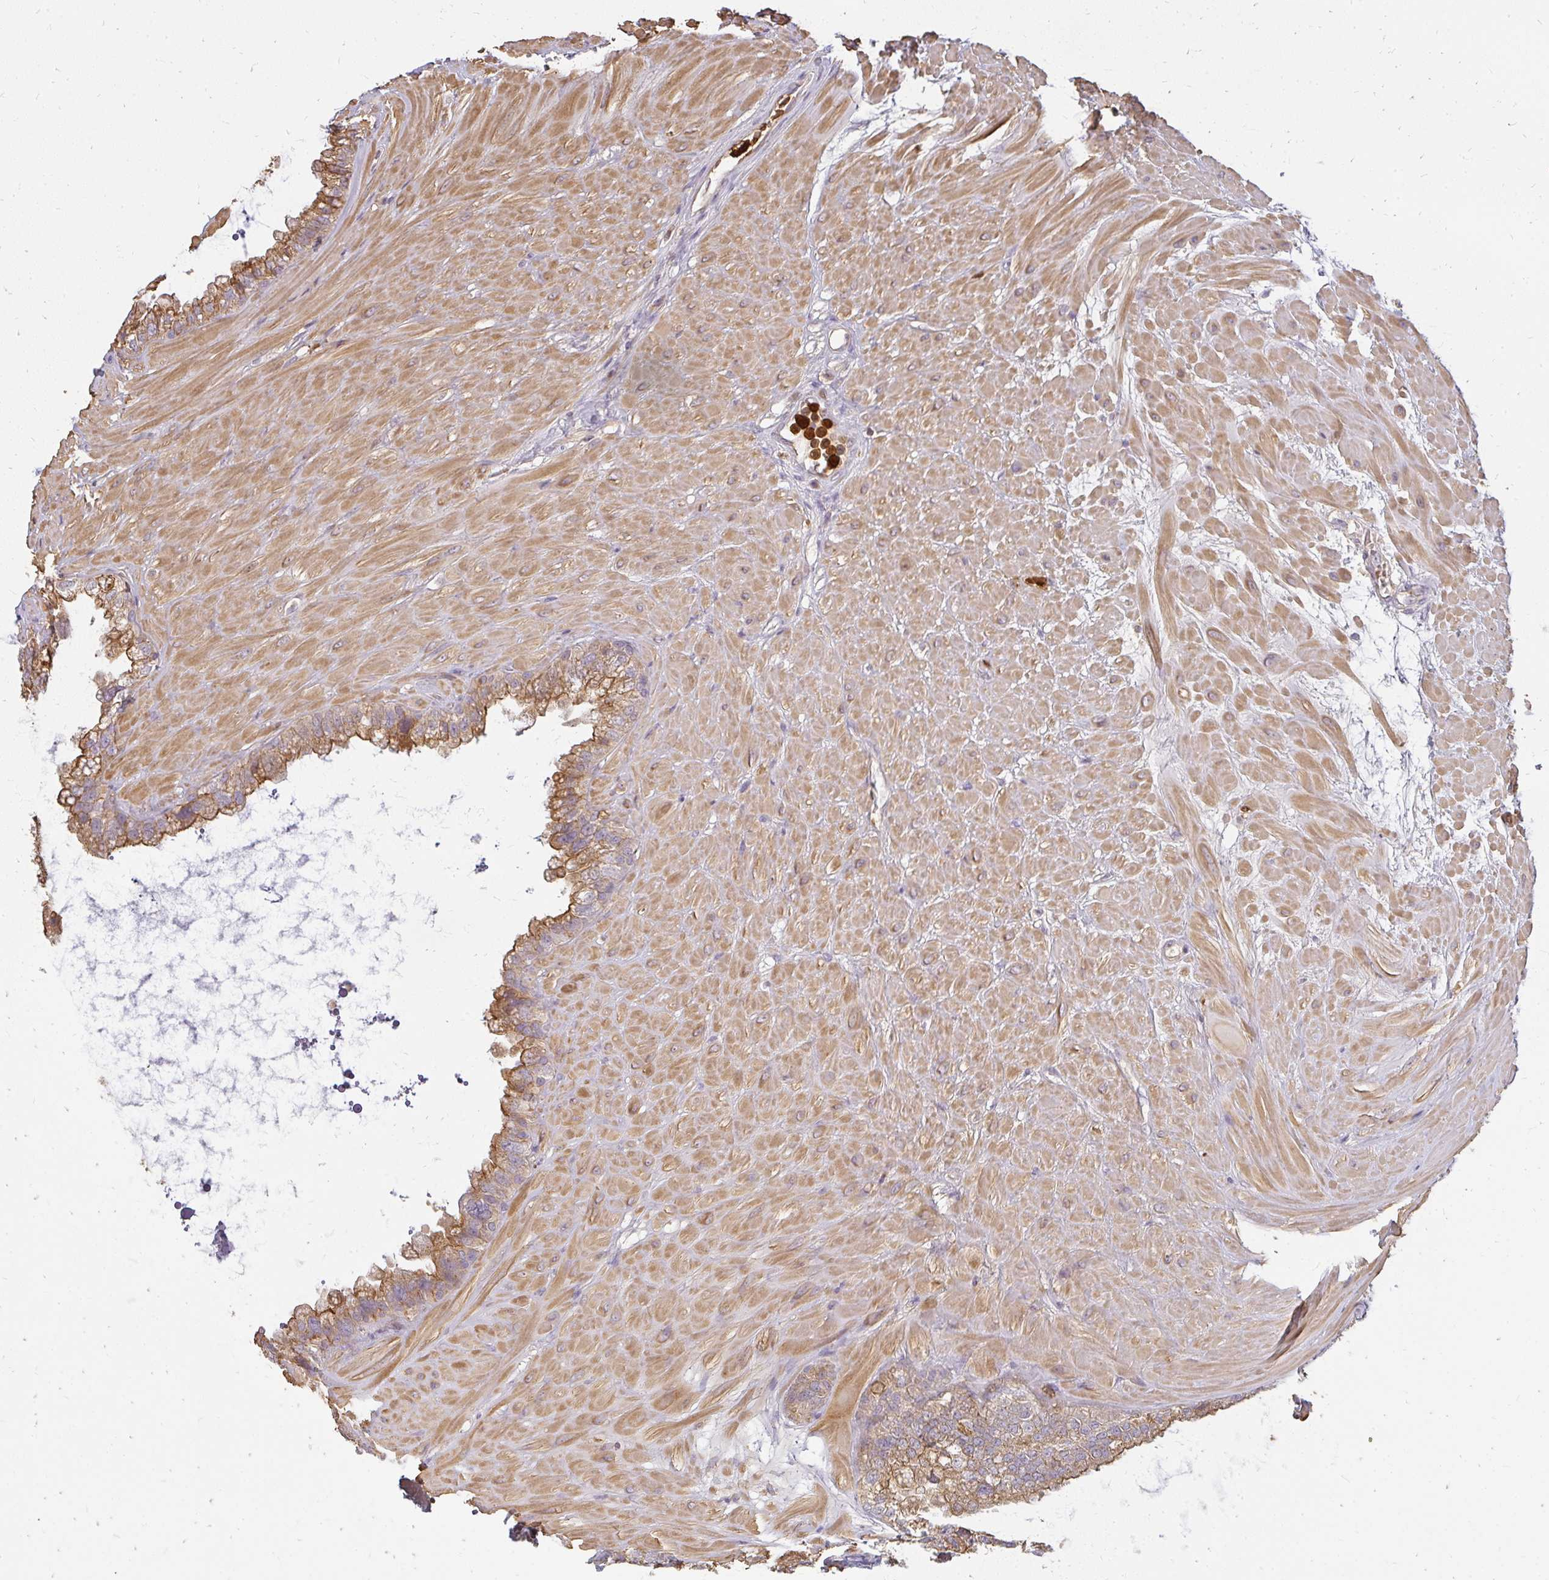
{"staining": {"intensity": "moderate", "quantity": ">75%", "location": "cytoplasmic/membranous"}, "tissue": "seminal vesicle", "cell_type": "Glandular cells", "image_type": "normal", "snomed": [{"axis": "morphology", "description": "Normal tissue, NOS"}, {"axis": "topography", "description": "Seminal veicle"}, {"axis": "topography", "description": "Peripheral nerve tissue"}], "caption": "Glandular cells show medium levels of moderate cytoplasmic/membranous positivity in approximately >75% of cells in benign human seminal vesicle.", "gene": "CNTRL", "patient": {"sex": "male", "age": 76}}